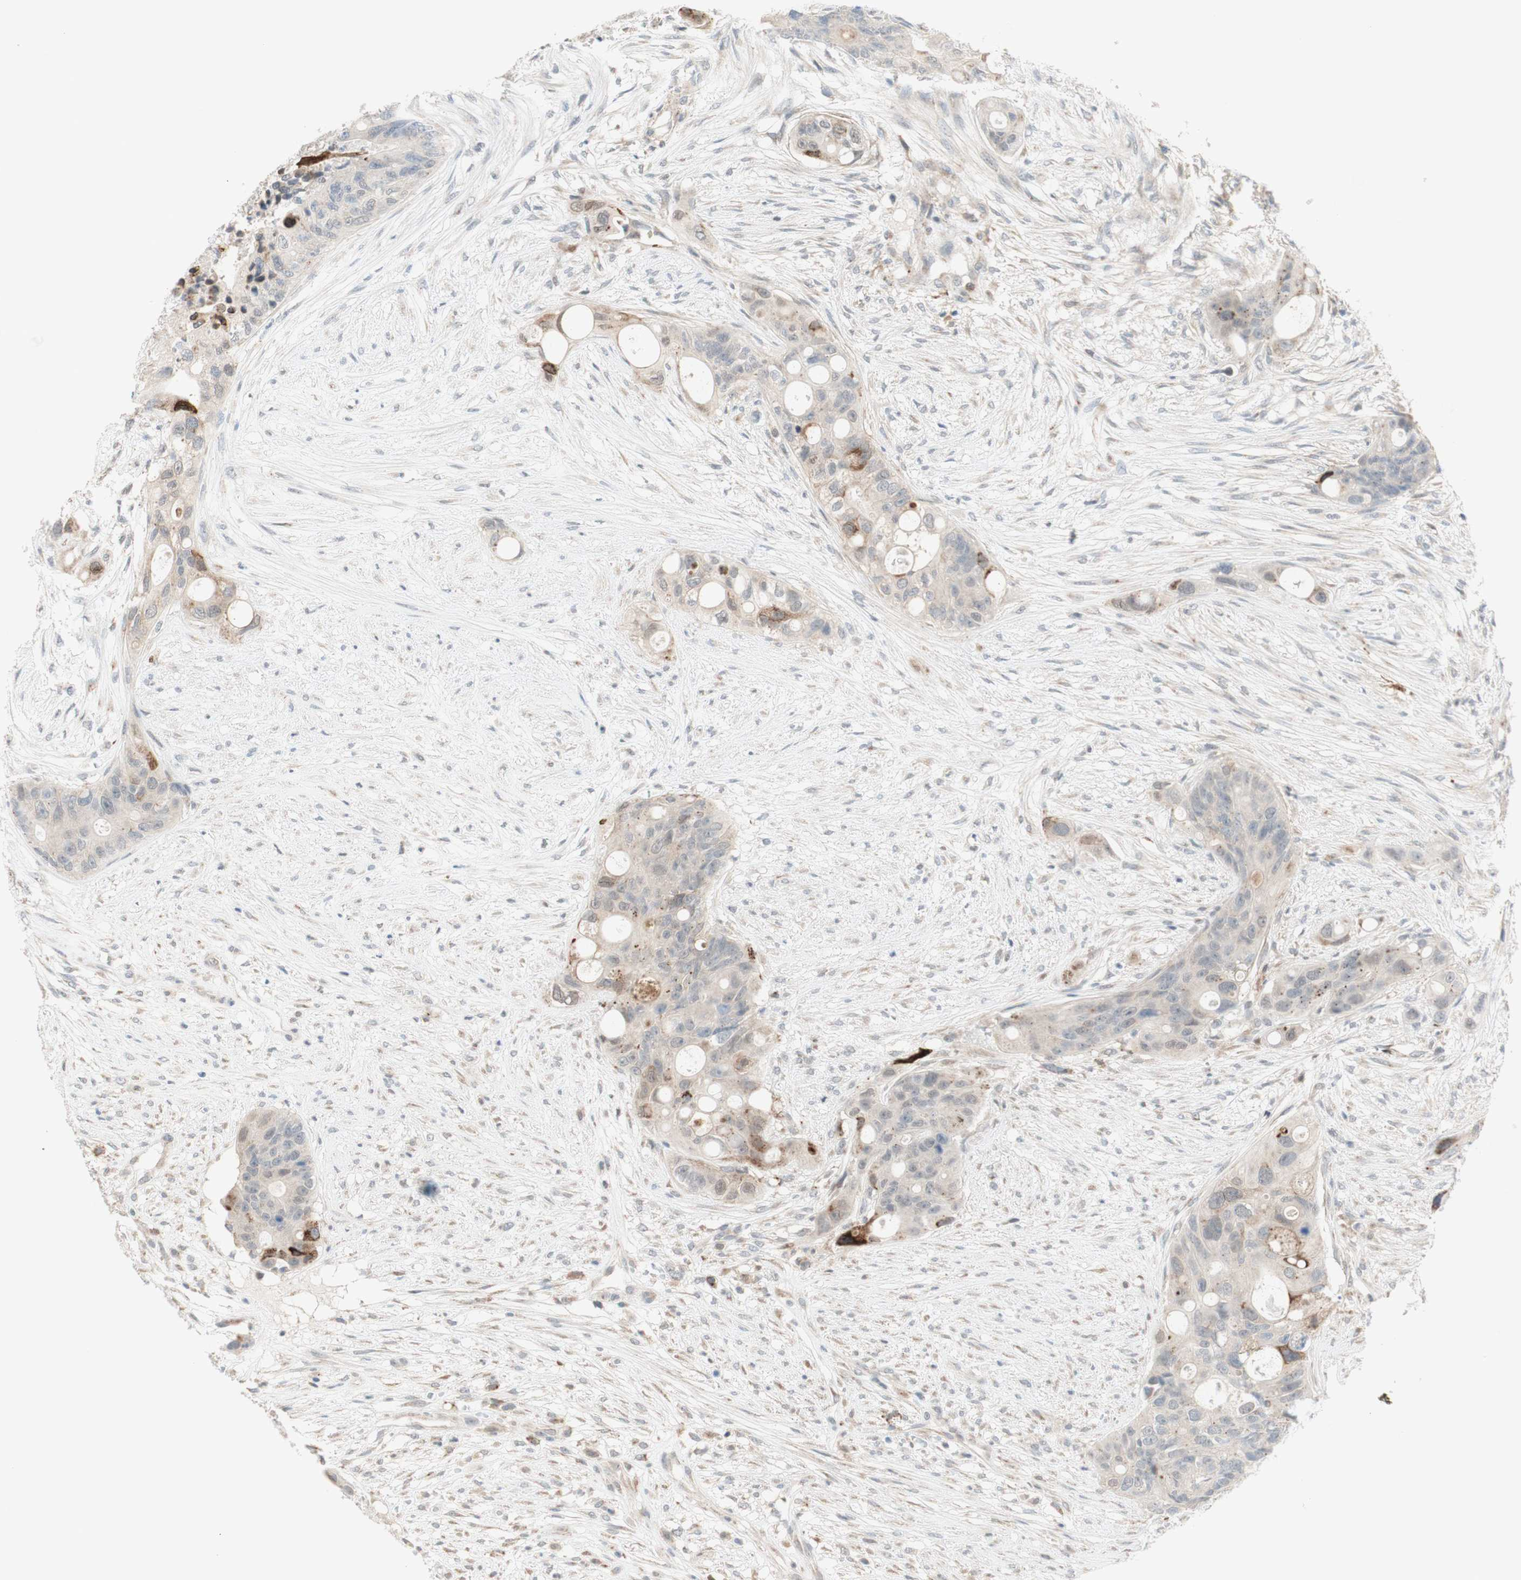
{"staining": {"intensity": "weak", "quantity": "<25%", "location": "cytoplasmic/membranous"}, "tissue": "colorectal cancer", "cell_type": "Tumor cells", "image_type": "cancer", "snomed": [{"axis": "morphology", "description": "Adenocarcinoma, NOS"}, {"axis": "topography", "description": "Colon"}], "caption": "An immunohistochemistry micrograph of colorectal cancer (adenocarcinoma) is shown. There is no staining in tumor cells of colorectal cancer (adenocarcinoma). Brightfield microscopy of IHC stained with DAB (3,3'-diaminobenzidine) (brown) and hematoxylin (blue), captured at high magnification.", "gene": "GAPT", "patient": {"sex": "female", "age": 57}}